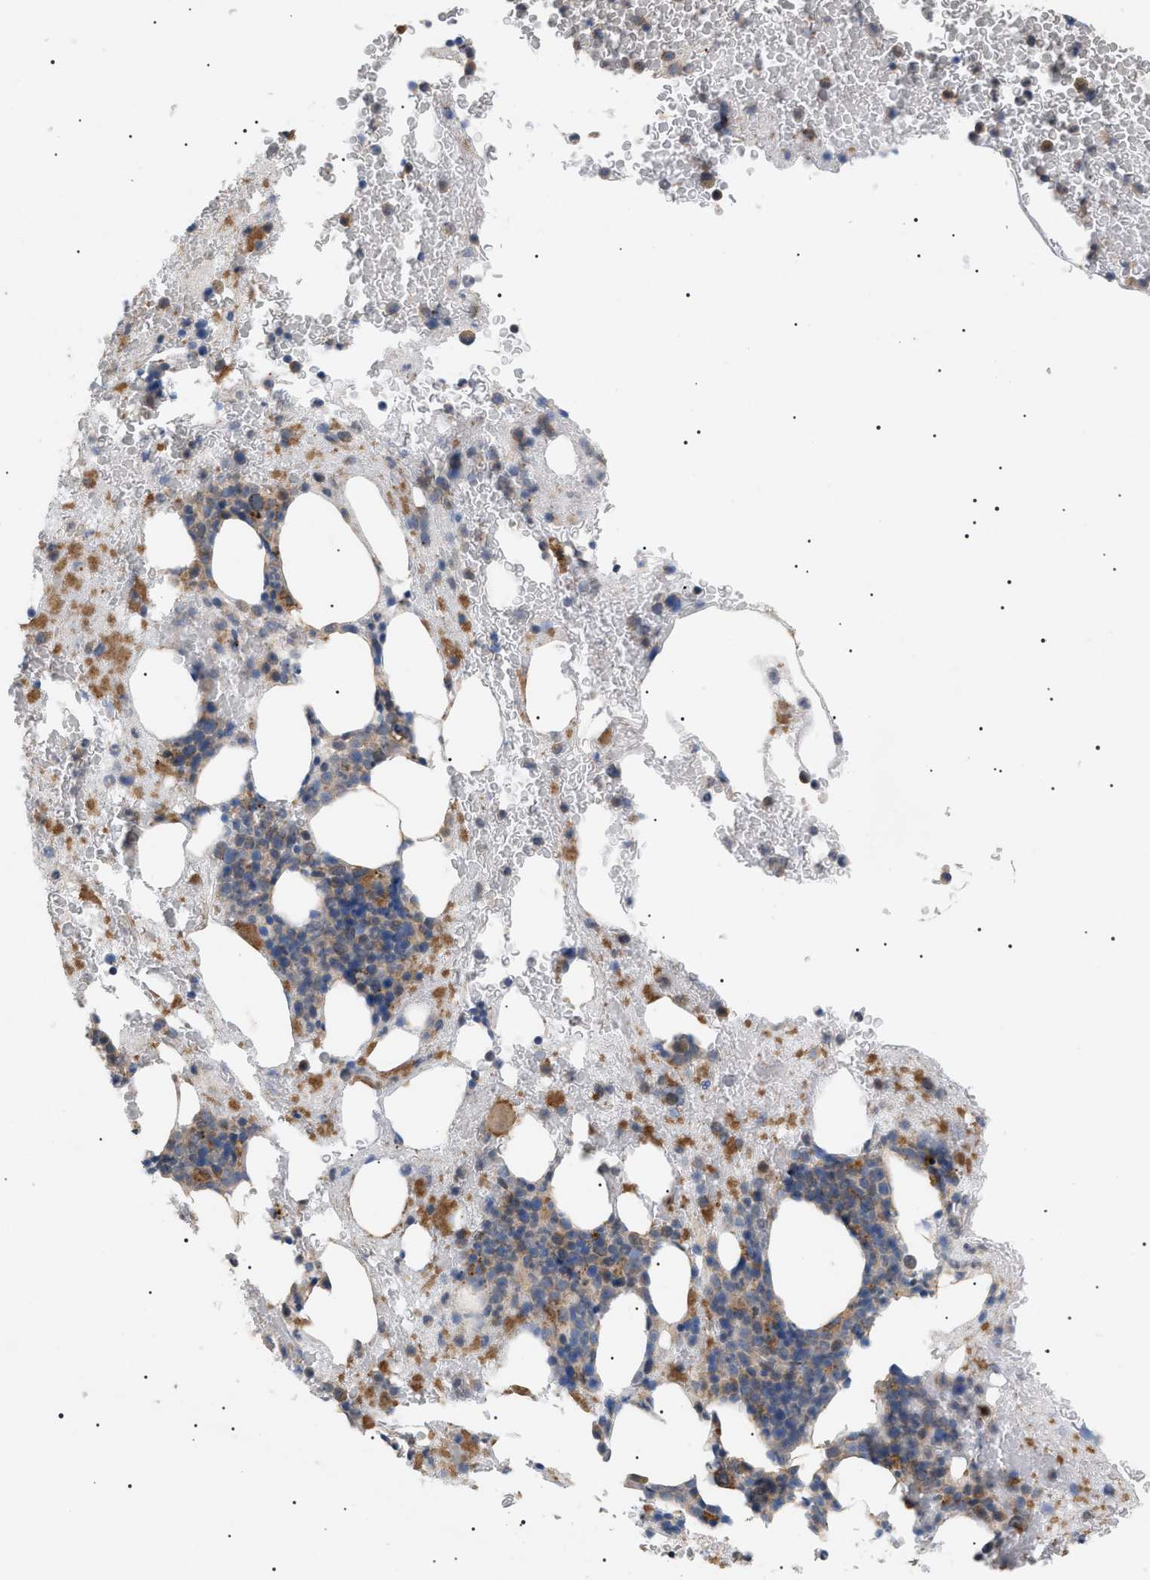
{"staining": {"intensity": "moderate", "quantity": "<25%", "location": "cytoplasmic/membranous"}, "tissue": "bone marrow", "cell_type": "Hematopoietic cells", "image_type": "normal", "snomed": [{"axis": "morphology", "description": "Normal tissue, NOS"}, {"axis": "morphology", "description": "Inflammation, NOS"}, {"axis": "topography", "description": "Bone marrow"}], "caption": "Unremarkable bone marrow was stained to show a protein in brown. There is low levels of moderate cytoplasmic/membranous expression in about <25% of hematopoietic cells.", "gene": "IRS2", "patient": {"sex": "male", "age": 63}}